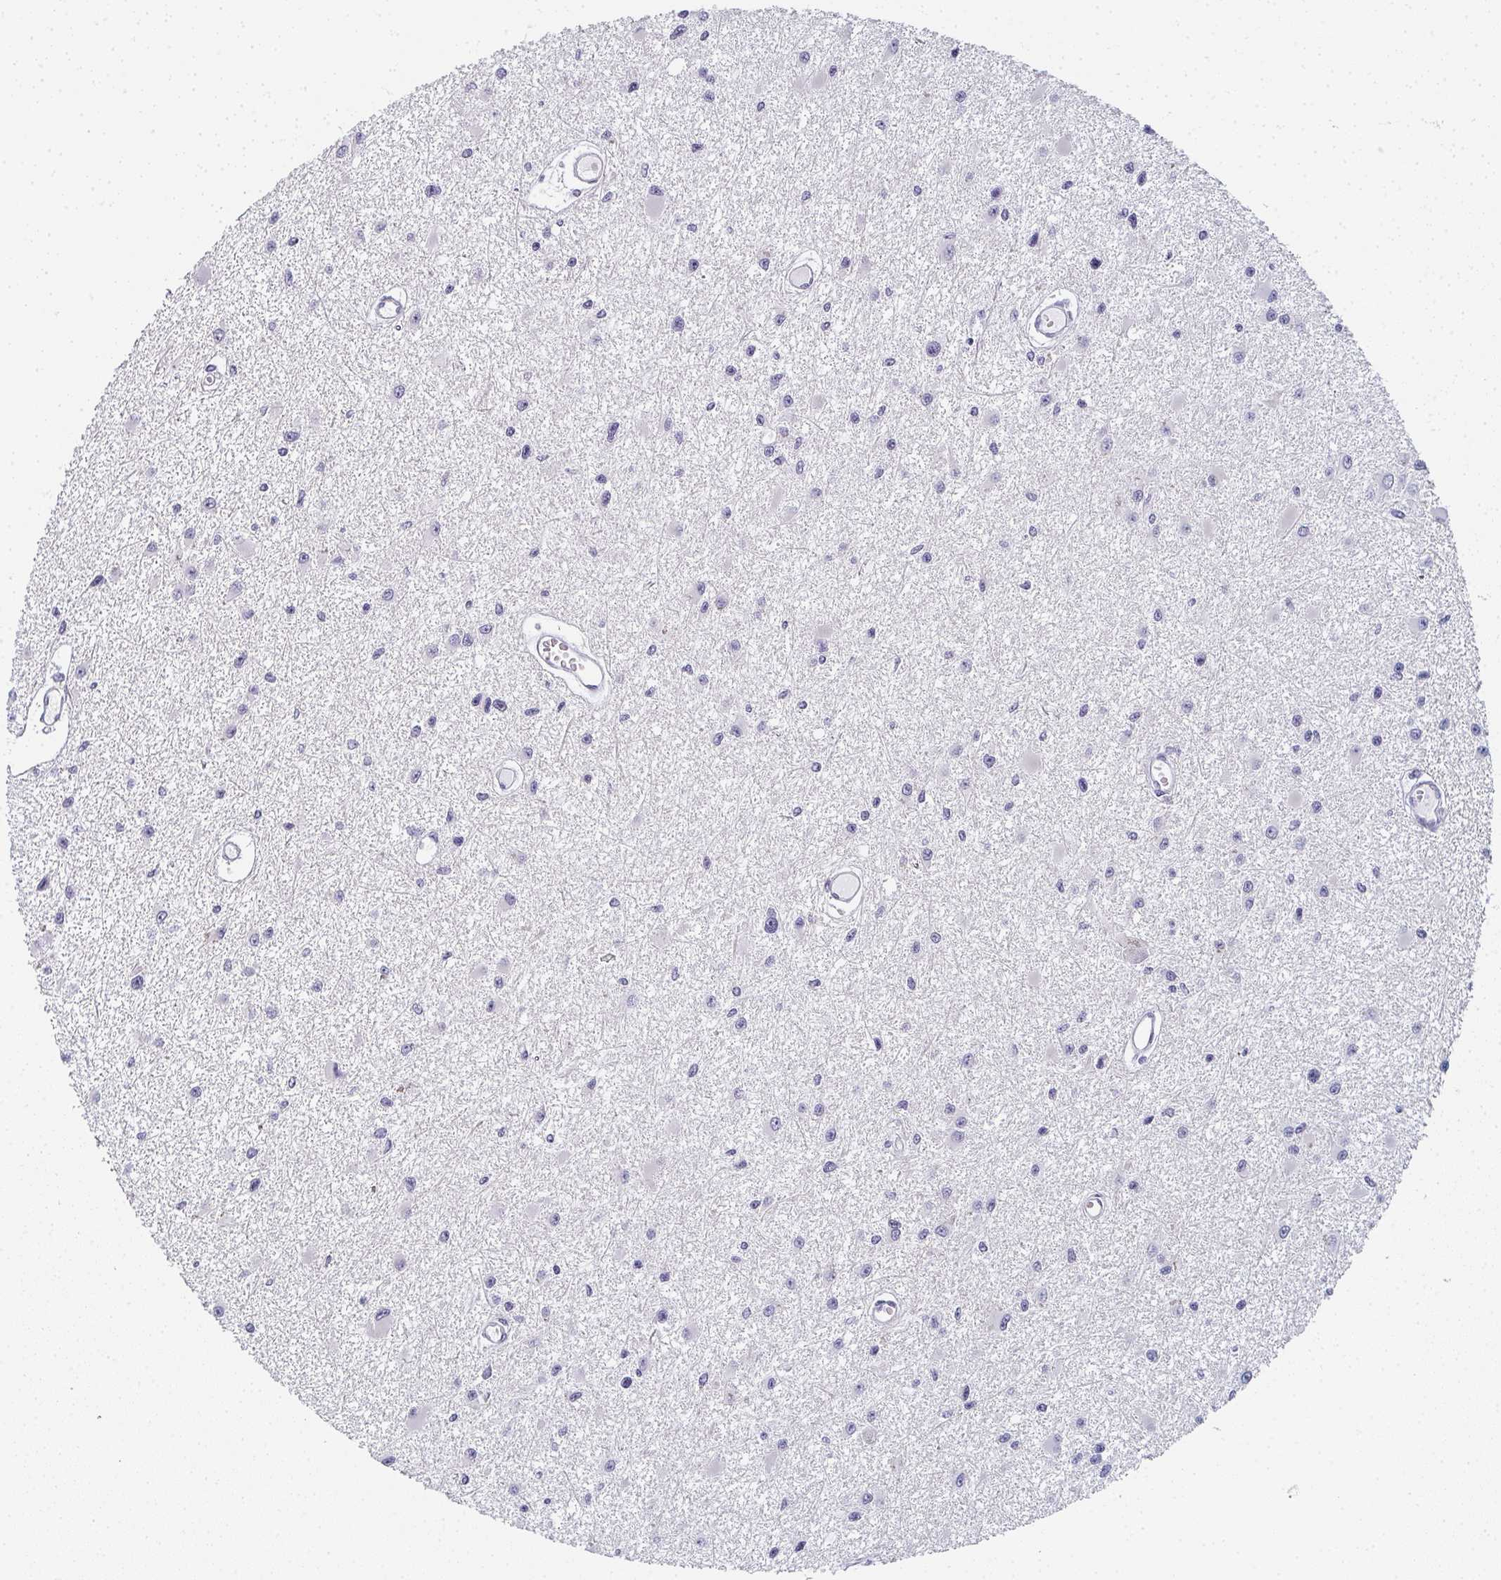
{"staining": {"intensity": "negative", "quantity": "none", "location": "none"}, "tissue": "glioma", "cell_type": "Tumor cells", "image_type": "cancer", "snomed": [{"axis": "morphology", "description": "Glioma, malignant, High grade"}, {"axis": "topography", "description": "Brain"}], "caption": "Malignant glioma (high-grade) was stained to show a protein in brown. There is no significant staining in tumor cells.", "gene": "PYCR3", "patient": {"sex": "male", "age": 54}}